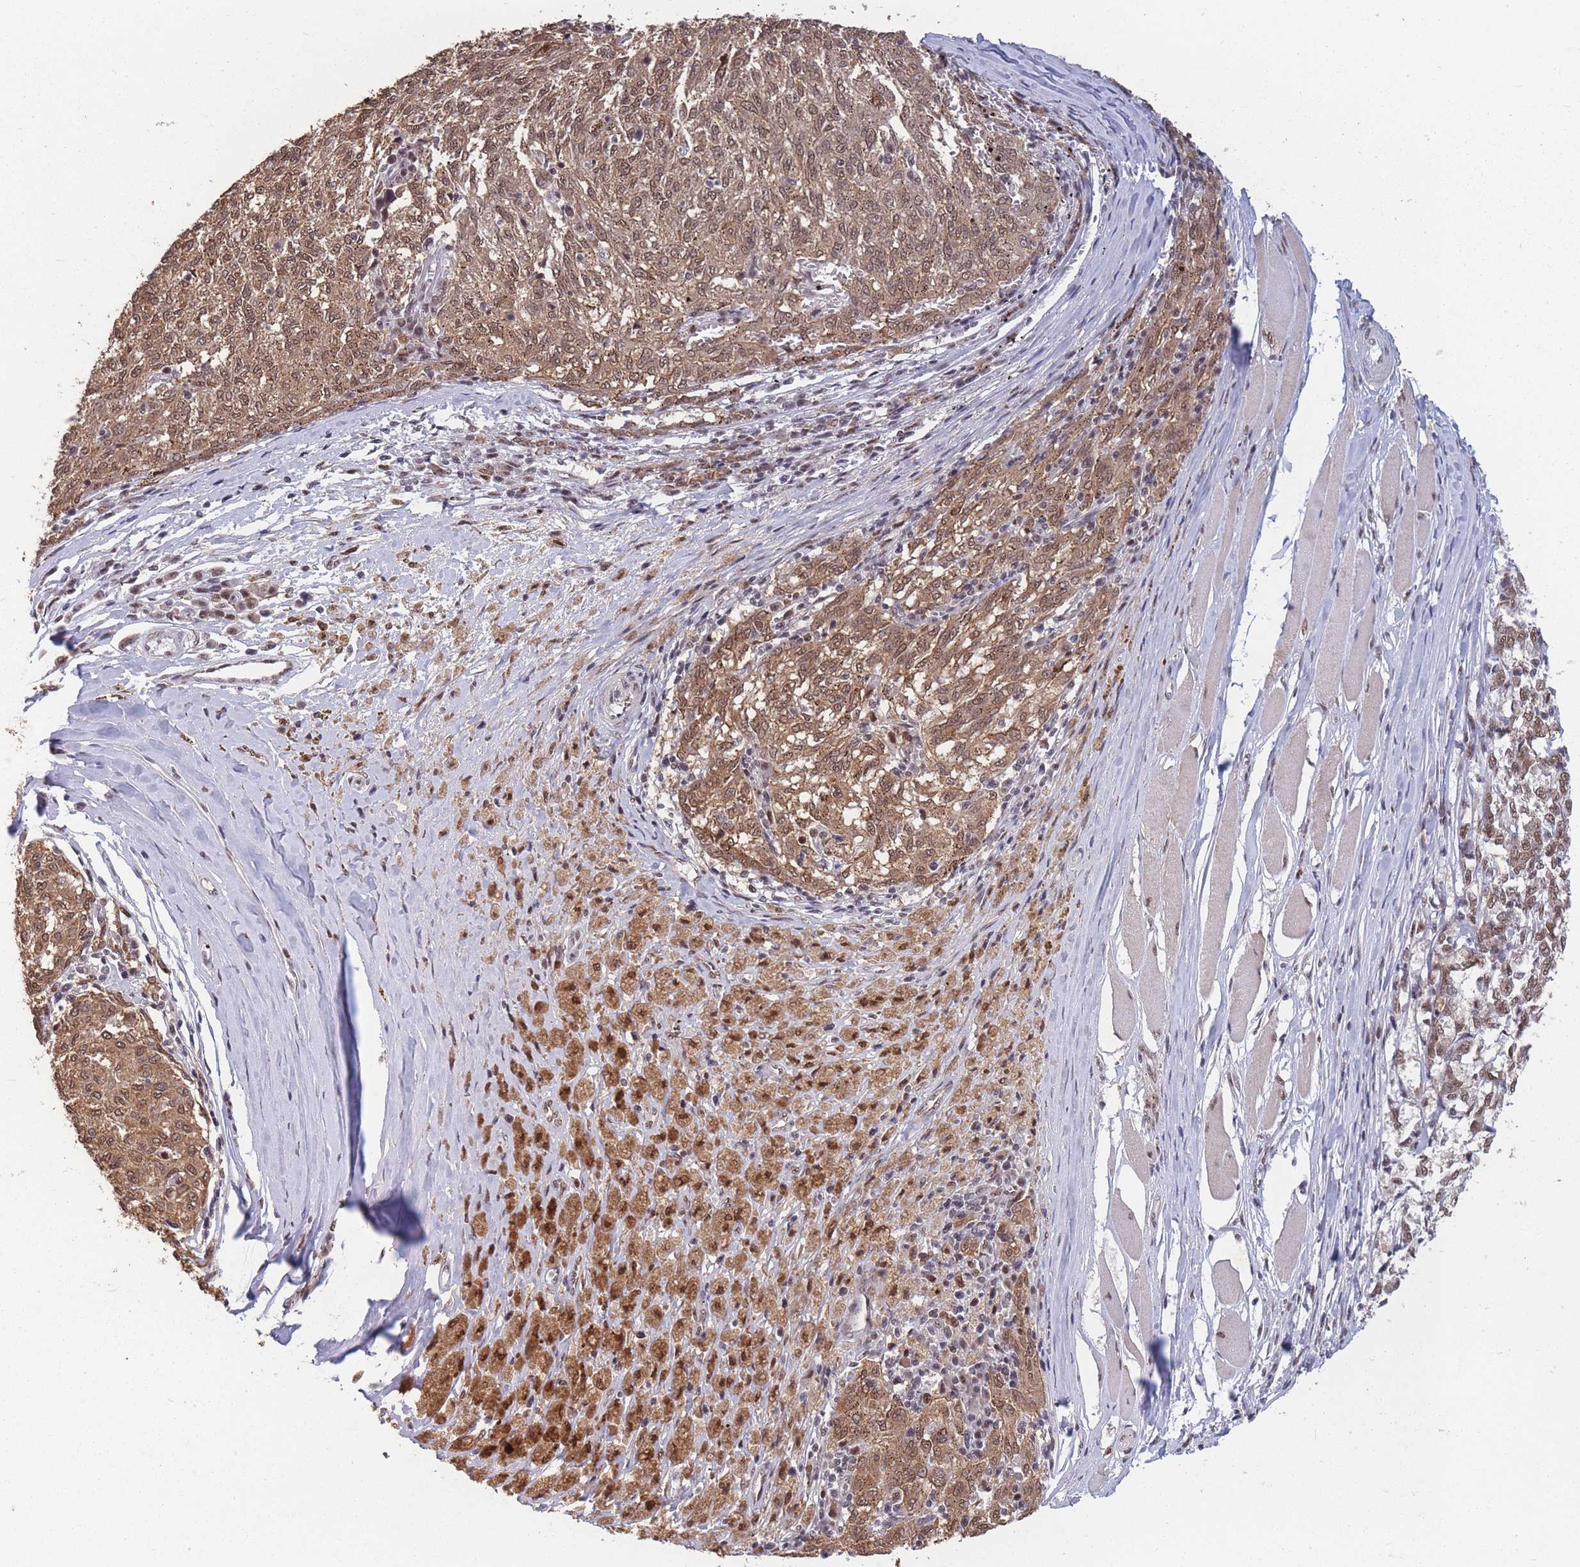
{"staining": {"intensity": "moderate", "quantity": ">75%", "location": "cytoplasmic/membranous,nuclear"}, "tissue": "melanoma", "cell_type": "Tumor cells", "image_type": "cancer", "snomed": [{"axis": "morphology", "description": "Malignant melanoma, NOS"}, {"axis": "topography", "description": "Skin"}], "caption": "An IHC image of tumor tissue is shown. Protein staining in brown shows moderate cytoplasmic/membranous and nuclear positivity in malignant melanoma within tumor cells.", "gene": "SNRPA1", "patient": {"sex": "female", "age": 72}}